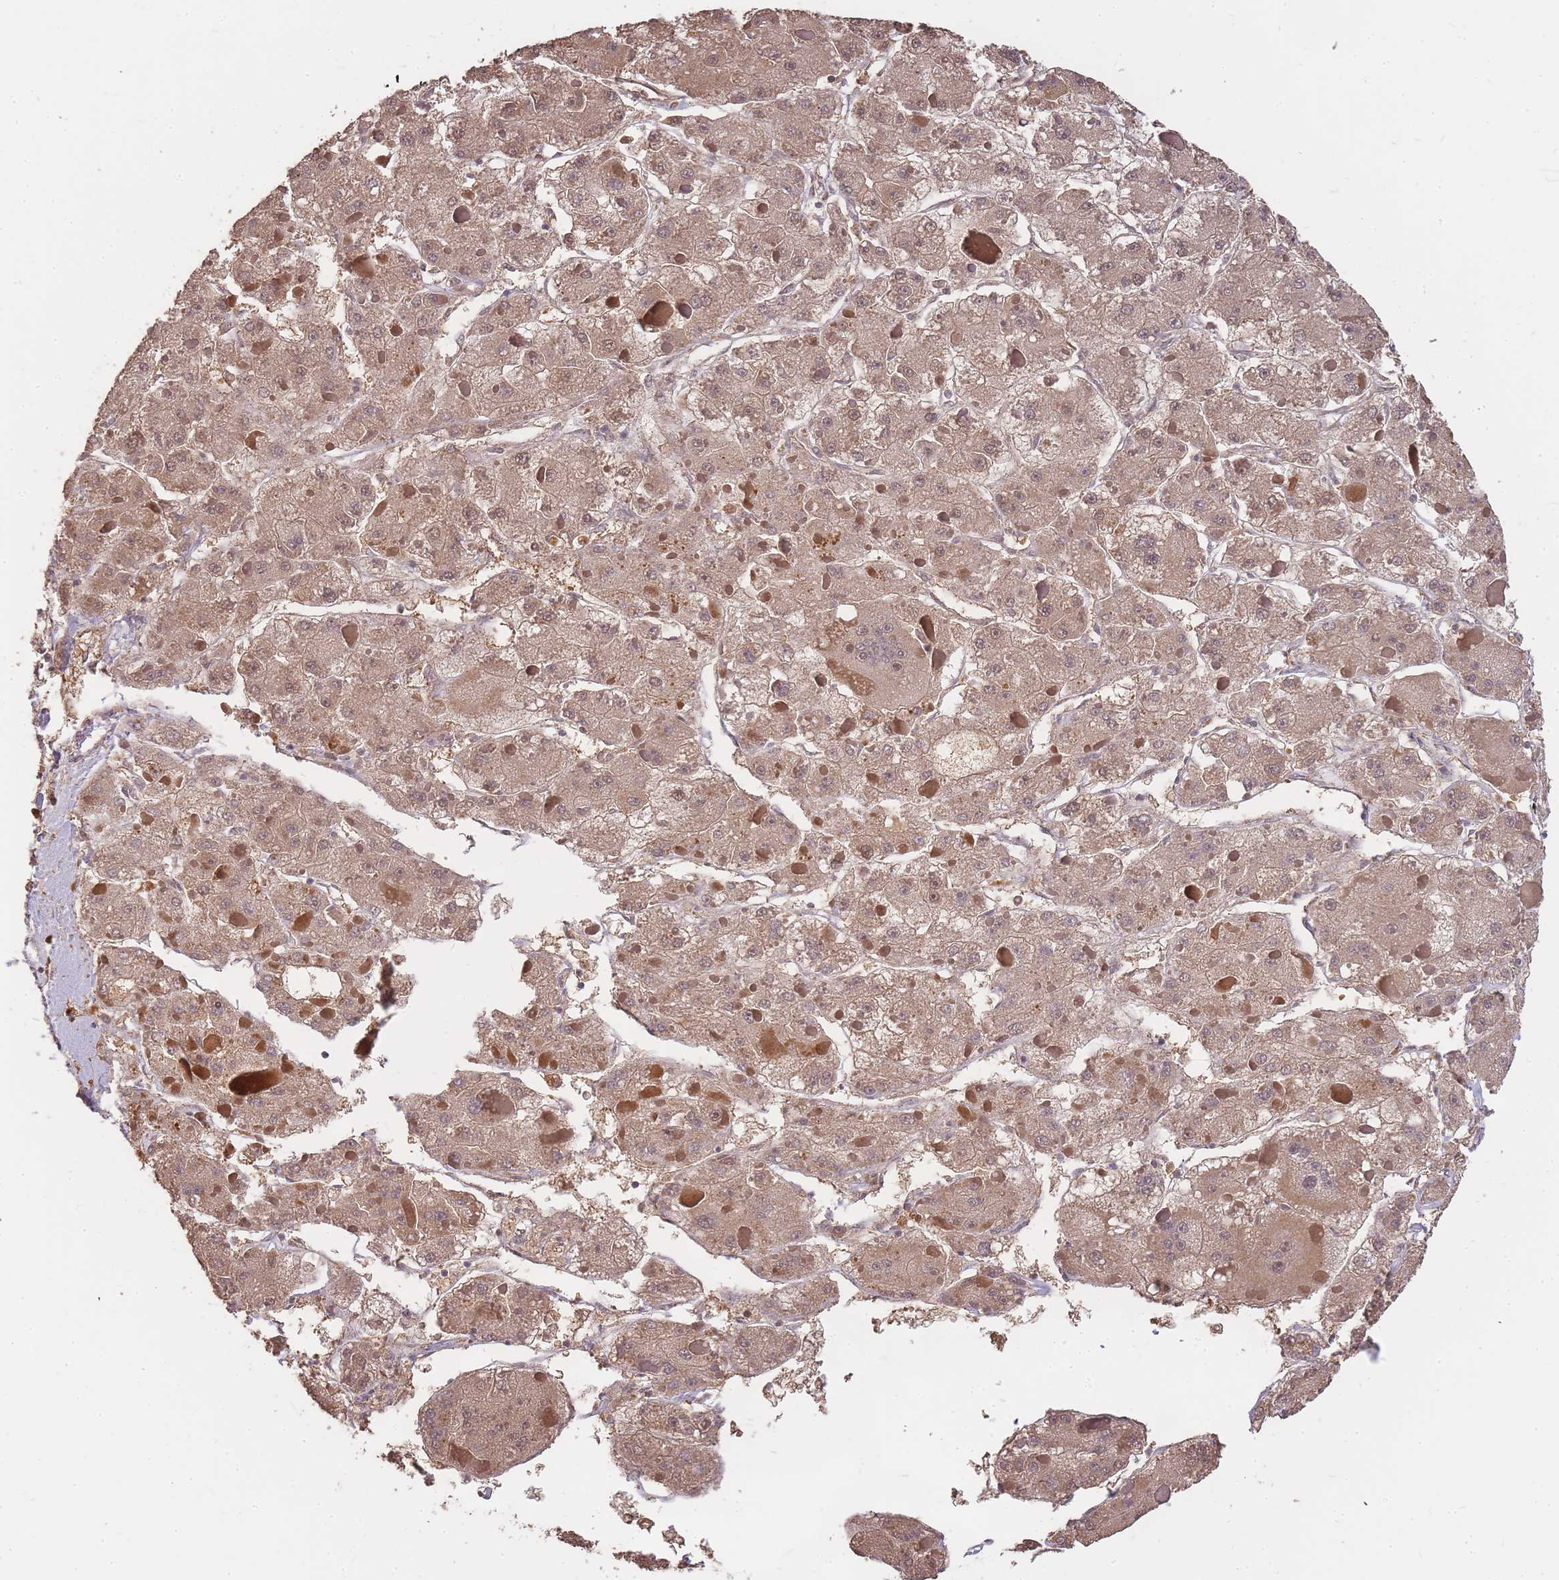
{"staining": {"intensity": "moderate", "quantity": ">75%", "location": "cytoplasmic/membranous,nuclear"}, "tissue": "liver cancer", "cell_type": "Tumor cells", "image_type": "cancer", "snomed": [{"axis": "morphology", "description": "Carcinoma, Hepatocellular, NOS"}, {"axis": "topography", "description": "Liver"}], "caption": "Moderate cytoplasmic/membranous and nuclear positivity is present in approximately >75% of tumor cells in hepatocellular carcinoma (liver).", "gene": "CDKN2AIPNL", "patient": {"sex": "female", "age": 73}}